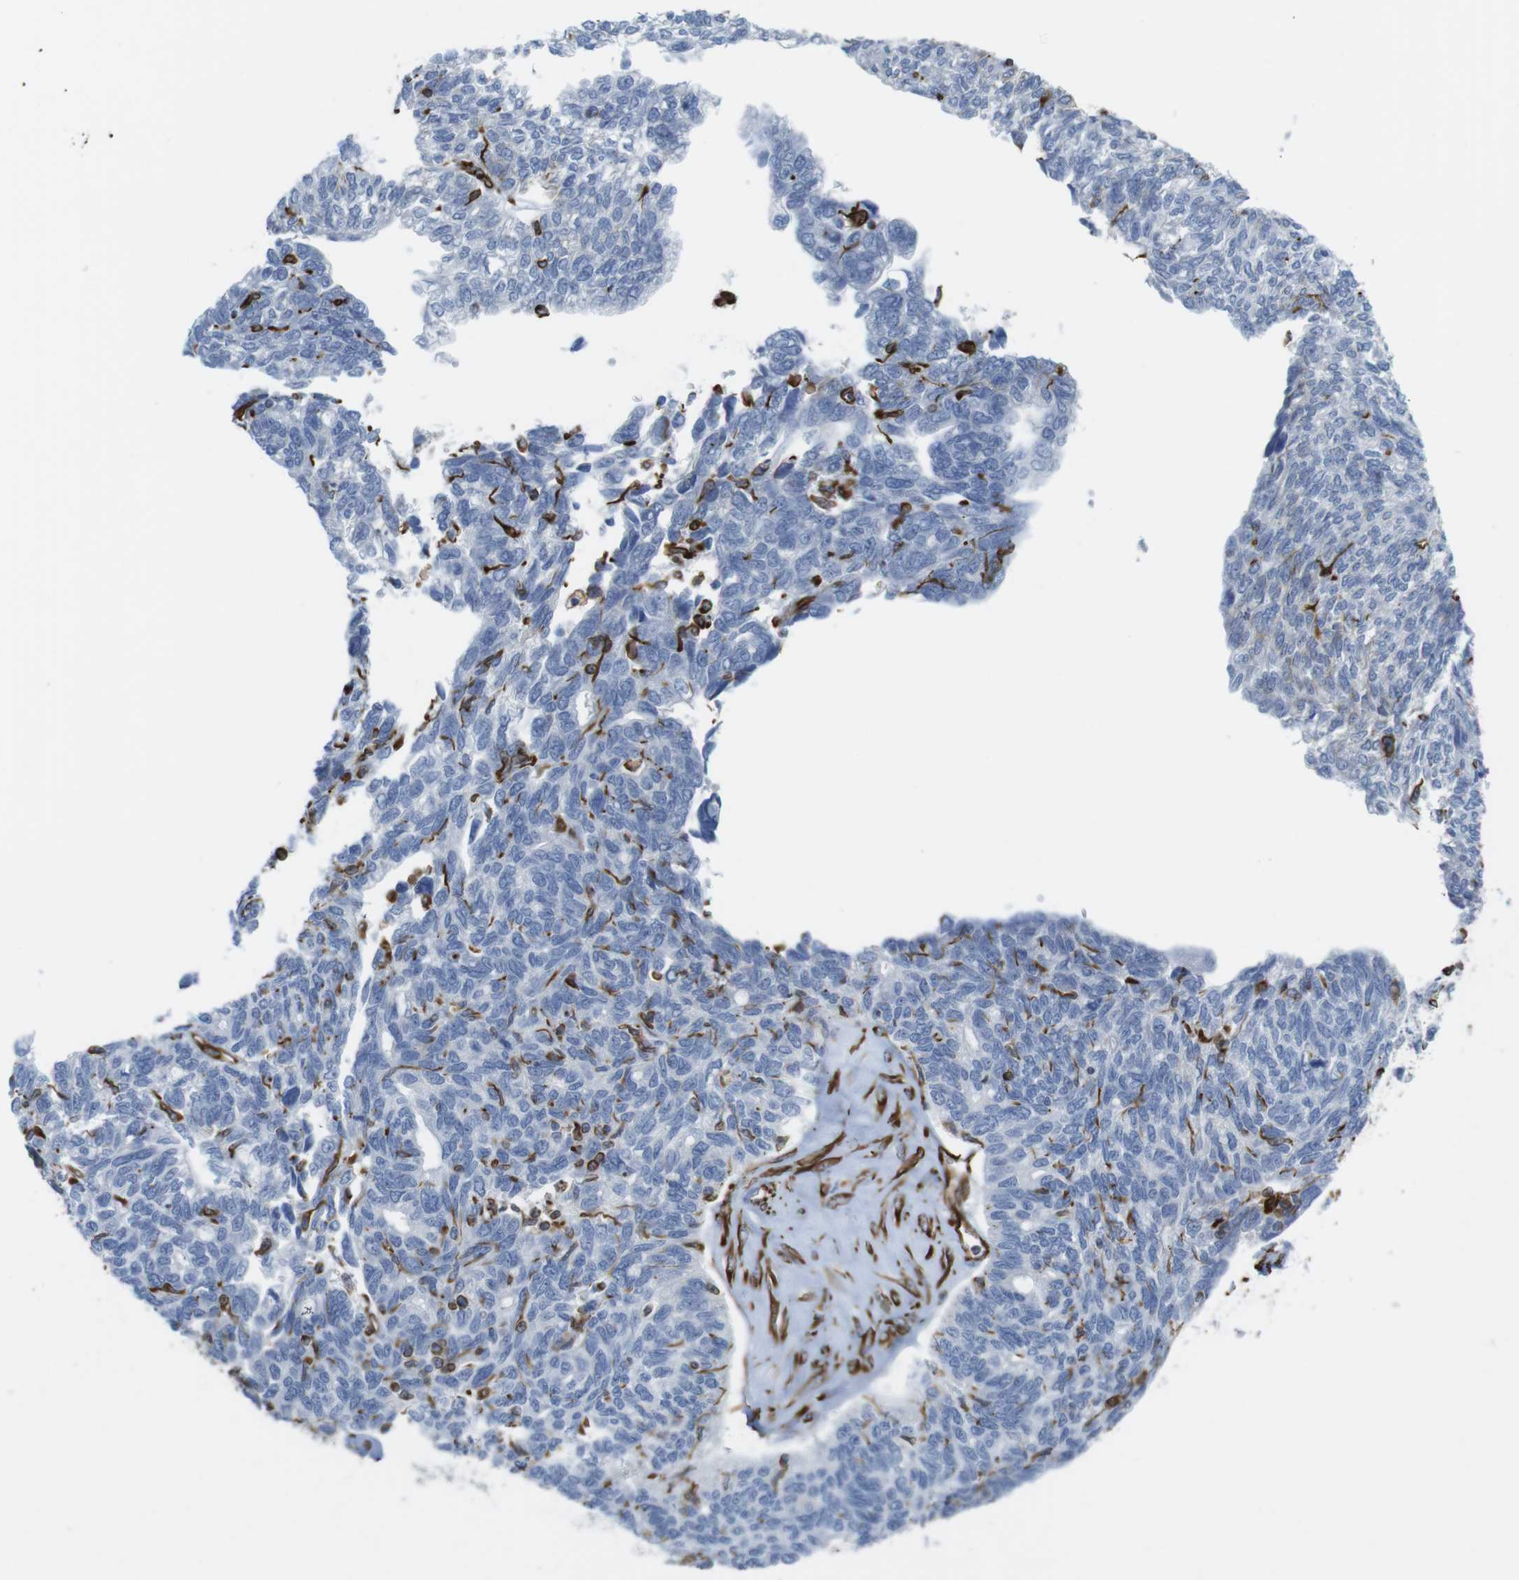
{"staining": {"intensity": "negative", "quantity": "none", "location": "none"}, "tissue": "ovarian cancer", "cell_type": "Tumor cells", "image_type": "cancer", "snomed": [{"axis": "morphology", "description": "Cystadenocarcinoma, serous, NOS"}, {"axis": "topography", "description": "Ovary"}], "caption": "Human ovarian serous cystadenocarcinoma stained for a protein using IHC displays no expression in tumor cells.", "gene": "RALGPS1", "patient": {"sex": "female", "age": 79}}